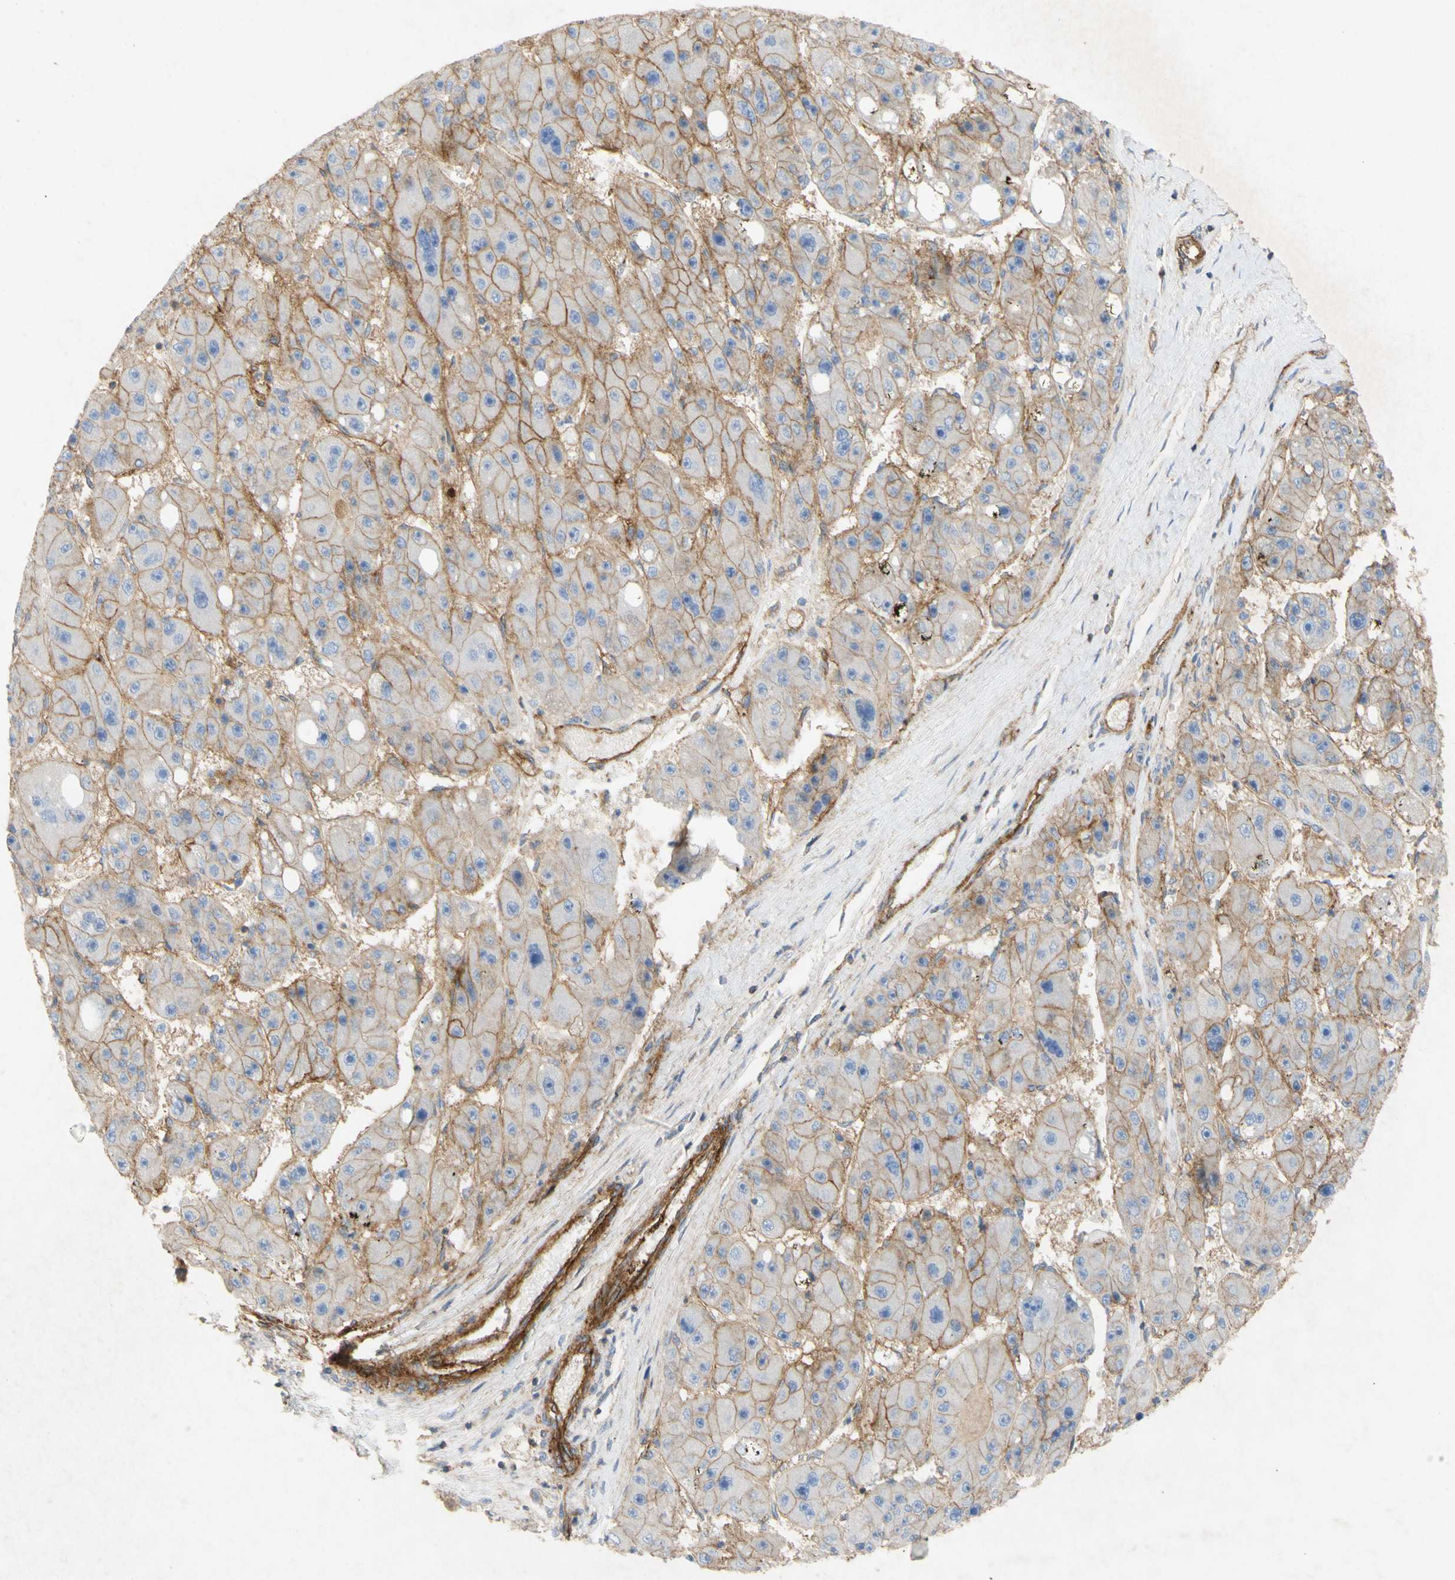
{"staining": {"intensity": "moderate", "quantity": ">75%", "location": "cytoplasmic/membranous"}, "tissue": "liver cancer", "cell_type": "Tumor cells", "image_type": "cancer", "snomed": [{"axis": "morphology", "description": "Carcinoma, Hepatocellular, NOS"}, {"axis": "topography", "description": "Liver"}], "caption": "Protein expression by IHC demonstrates moderate cytoplasmic/membranous staining in about >75% of tumor cells in liver cancer (hepatocellular carcinoma). The staining was performed using DAB, with brown indicating positive protein expression. Nuclei are stained blue with hematoxylin.", "gene": "ATP2A3", "patient": {"sex": "female", "age": 61}}